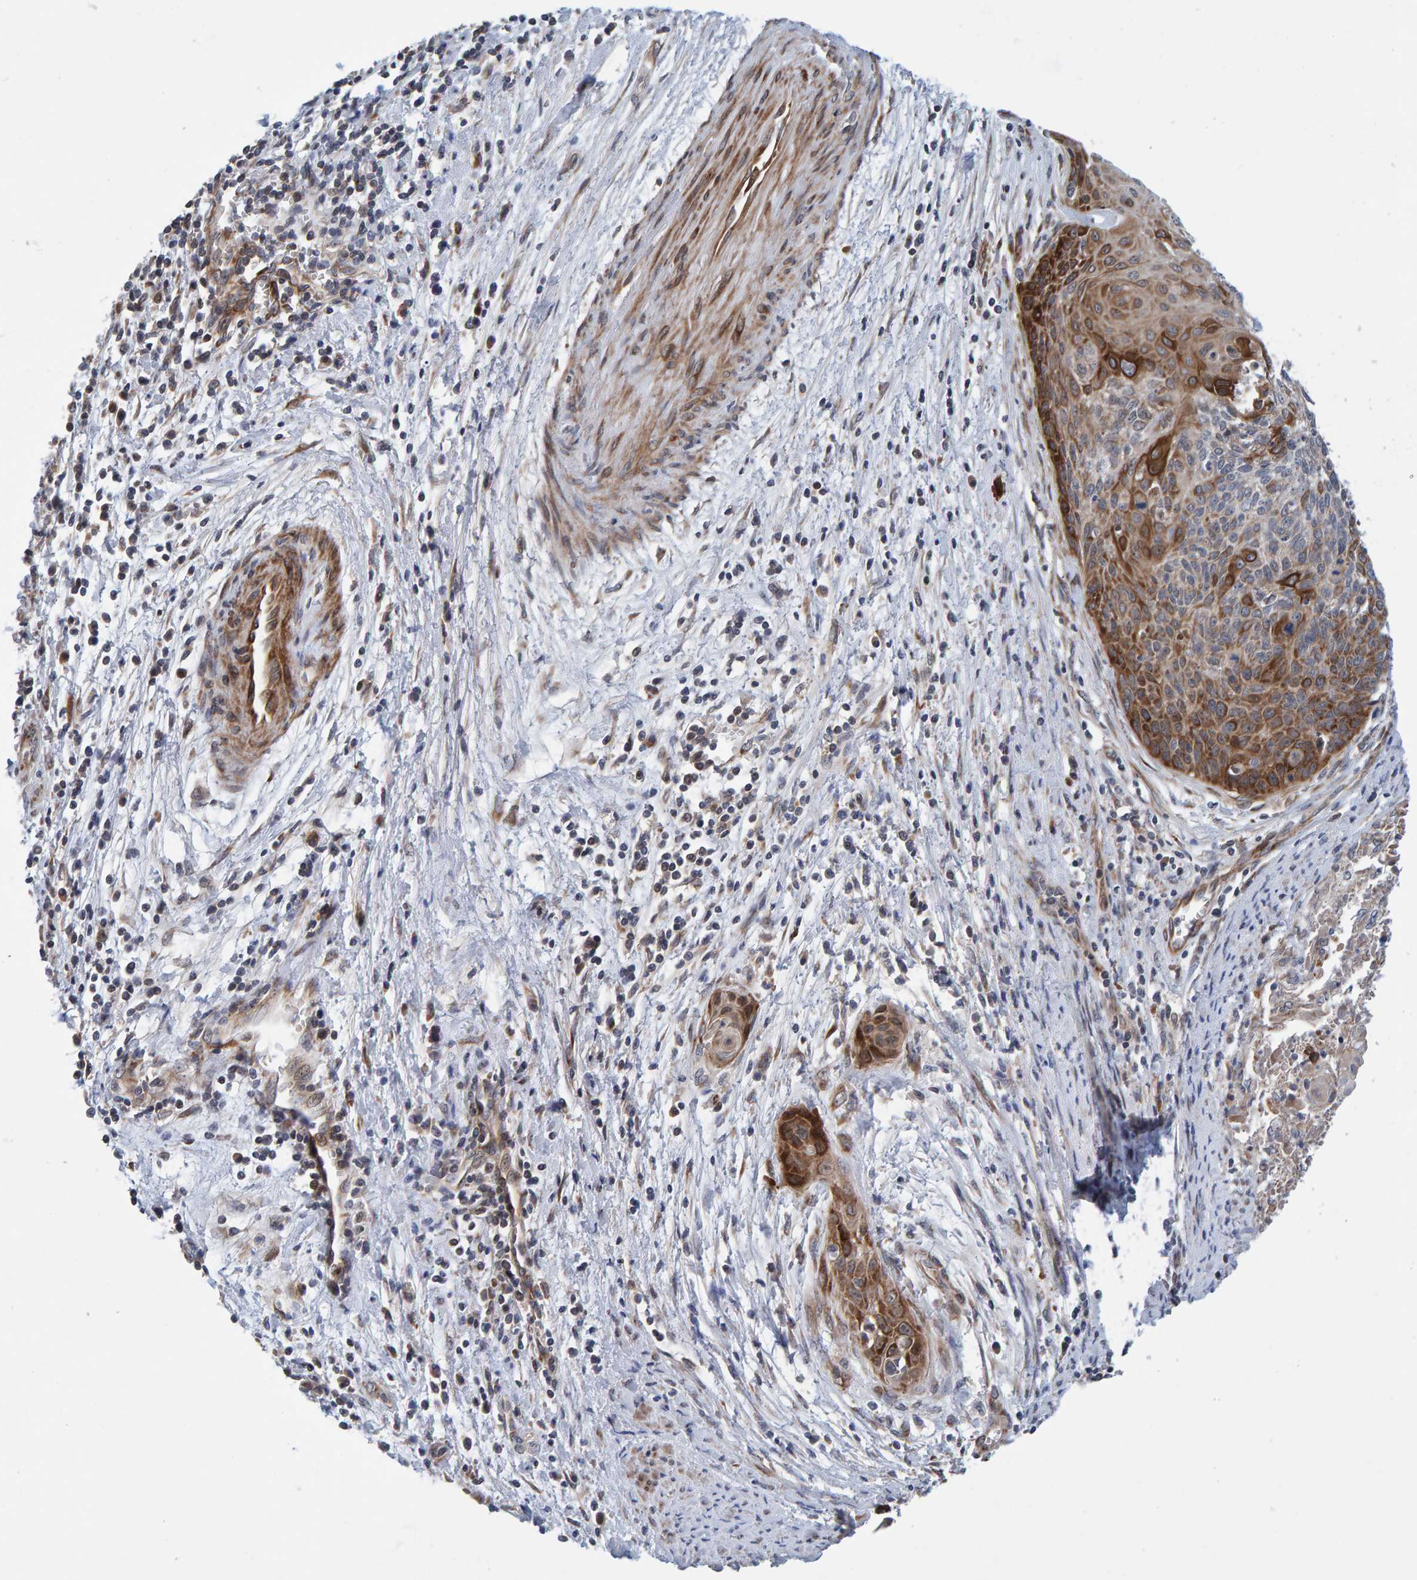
{"staining": {"intensity": "strong", "quantity": "25%-75%", "location": "cytoplasmic/membranous"}, "tissue": "cervical cancer", "cell_type": "Tumor cells", "image_type": "cancer", "snomed": [{"axis": "morphology", "description": "Squamous cell carcinoma, NOS"}, {"axis": "topography", "description": "Cervix"}], "caption": "Immunohistochemical staining of cervical squamous cell carcinoma shows high levels of strong cytoplasmic/membranous positivity in about 25%-75% of tumor cells. The protein of interest is stained brown, and the nuclei are stained in blue (DAB IHC with brightfield microscopy, high magnification).", "gene": "MFSD6L", "patient": {"sex": "female", "age": 55}}